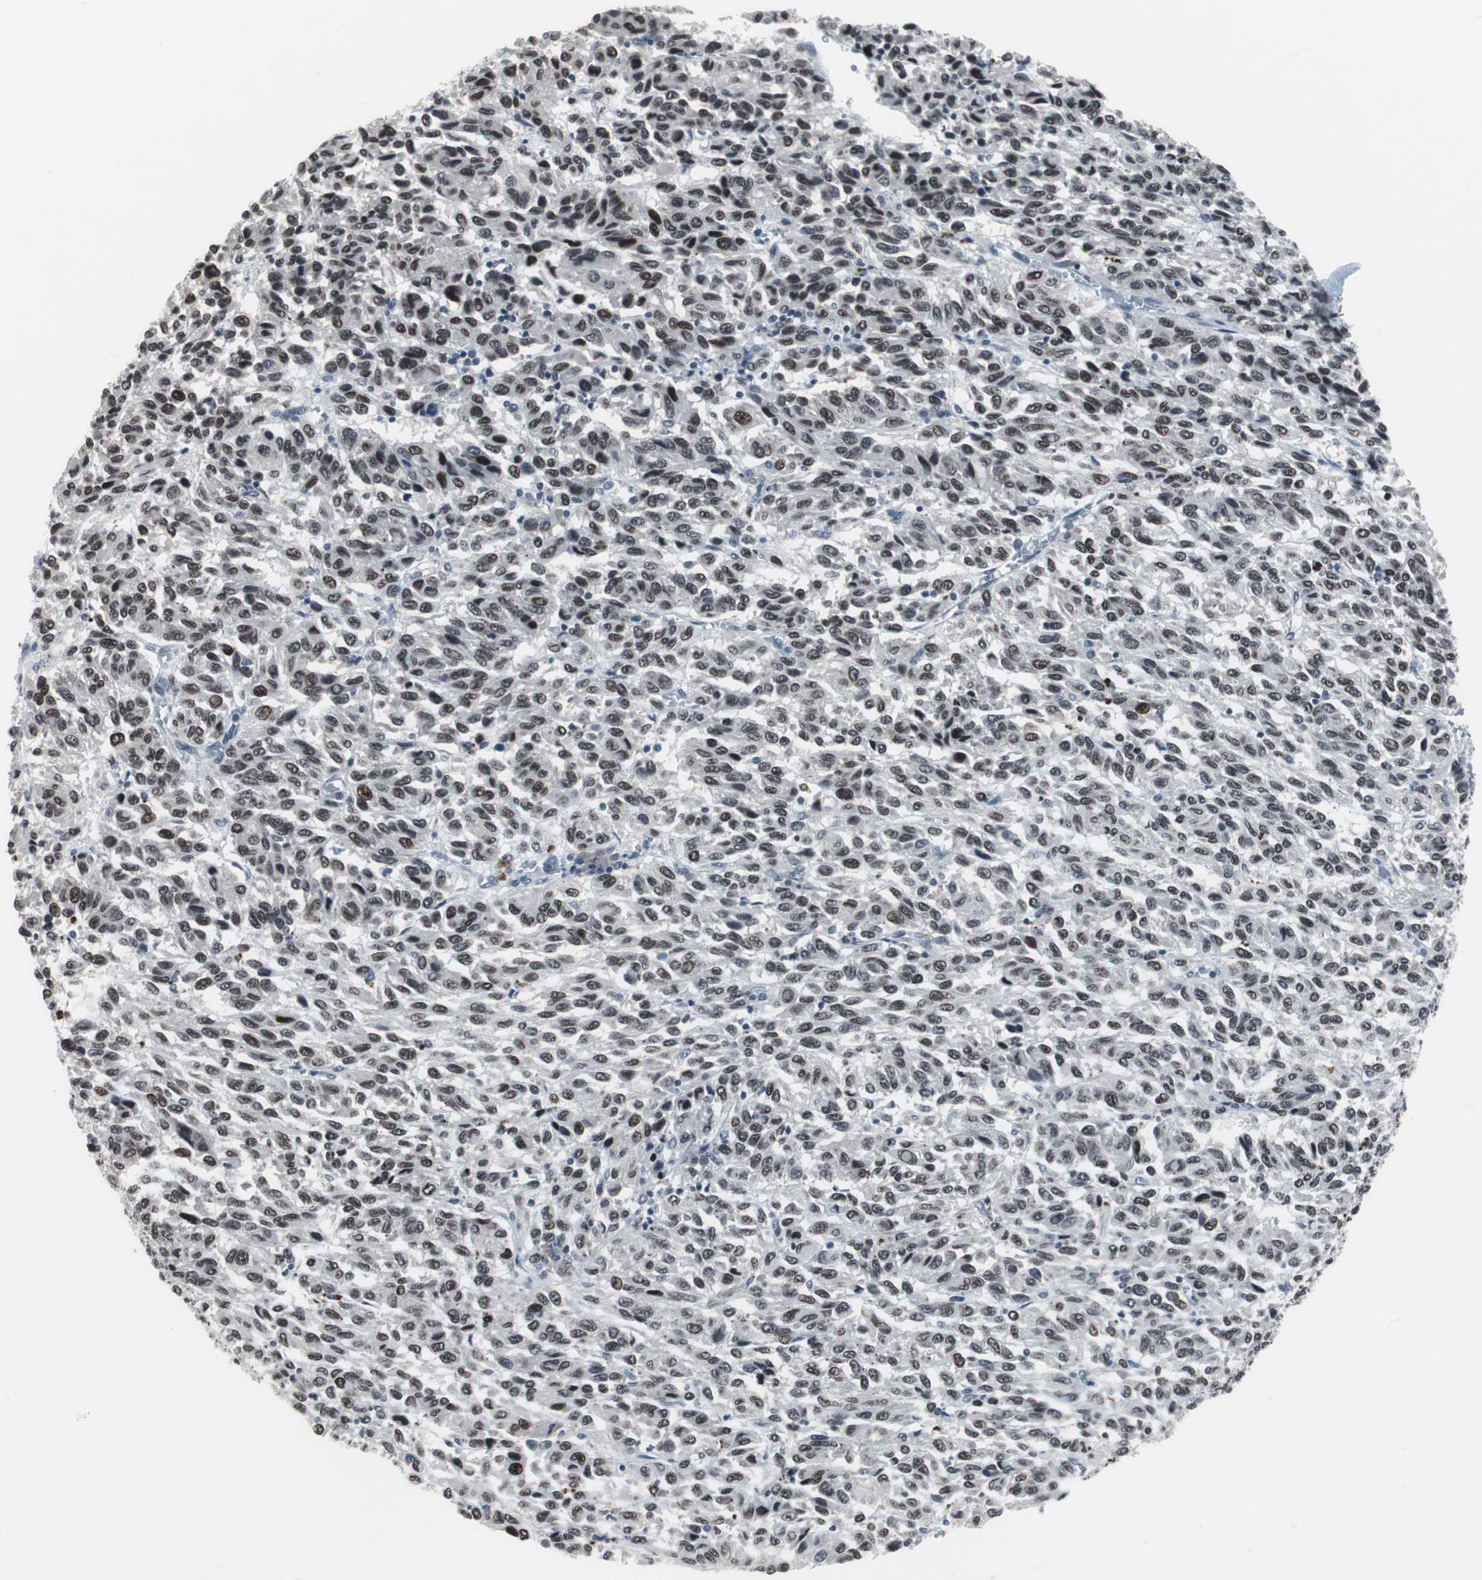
{"staining": {"intensity": "strong", "quantity": ">75%", "location": "nuclear"}, "tissue": "melanoma", "cell_type": "Tumor cells", "image_type": "cancer", "snomed": [{"axis": "morphology", "description": "Malignant melanoma, Metastatic site"}, {"axis": "topography", "description": "Lung"}], "caption": "Immunohistochemistry of human melanoma shows high levels of strong nuclear staining in about >75% of tumor cells.", "gene": "FOXP4", "patient": {"sex": "male", "age": 64}}